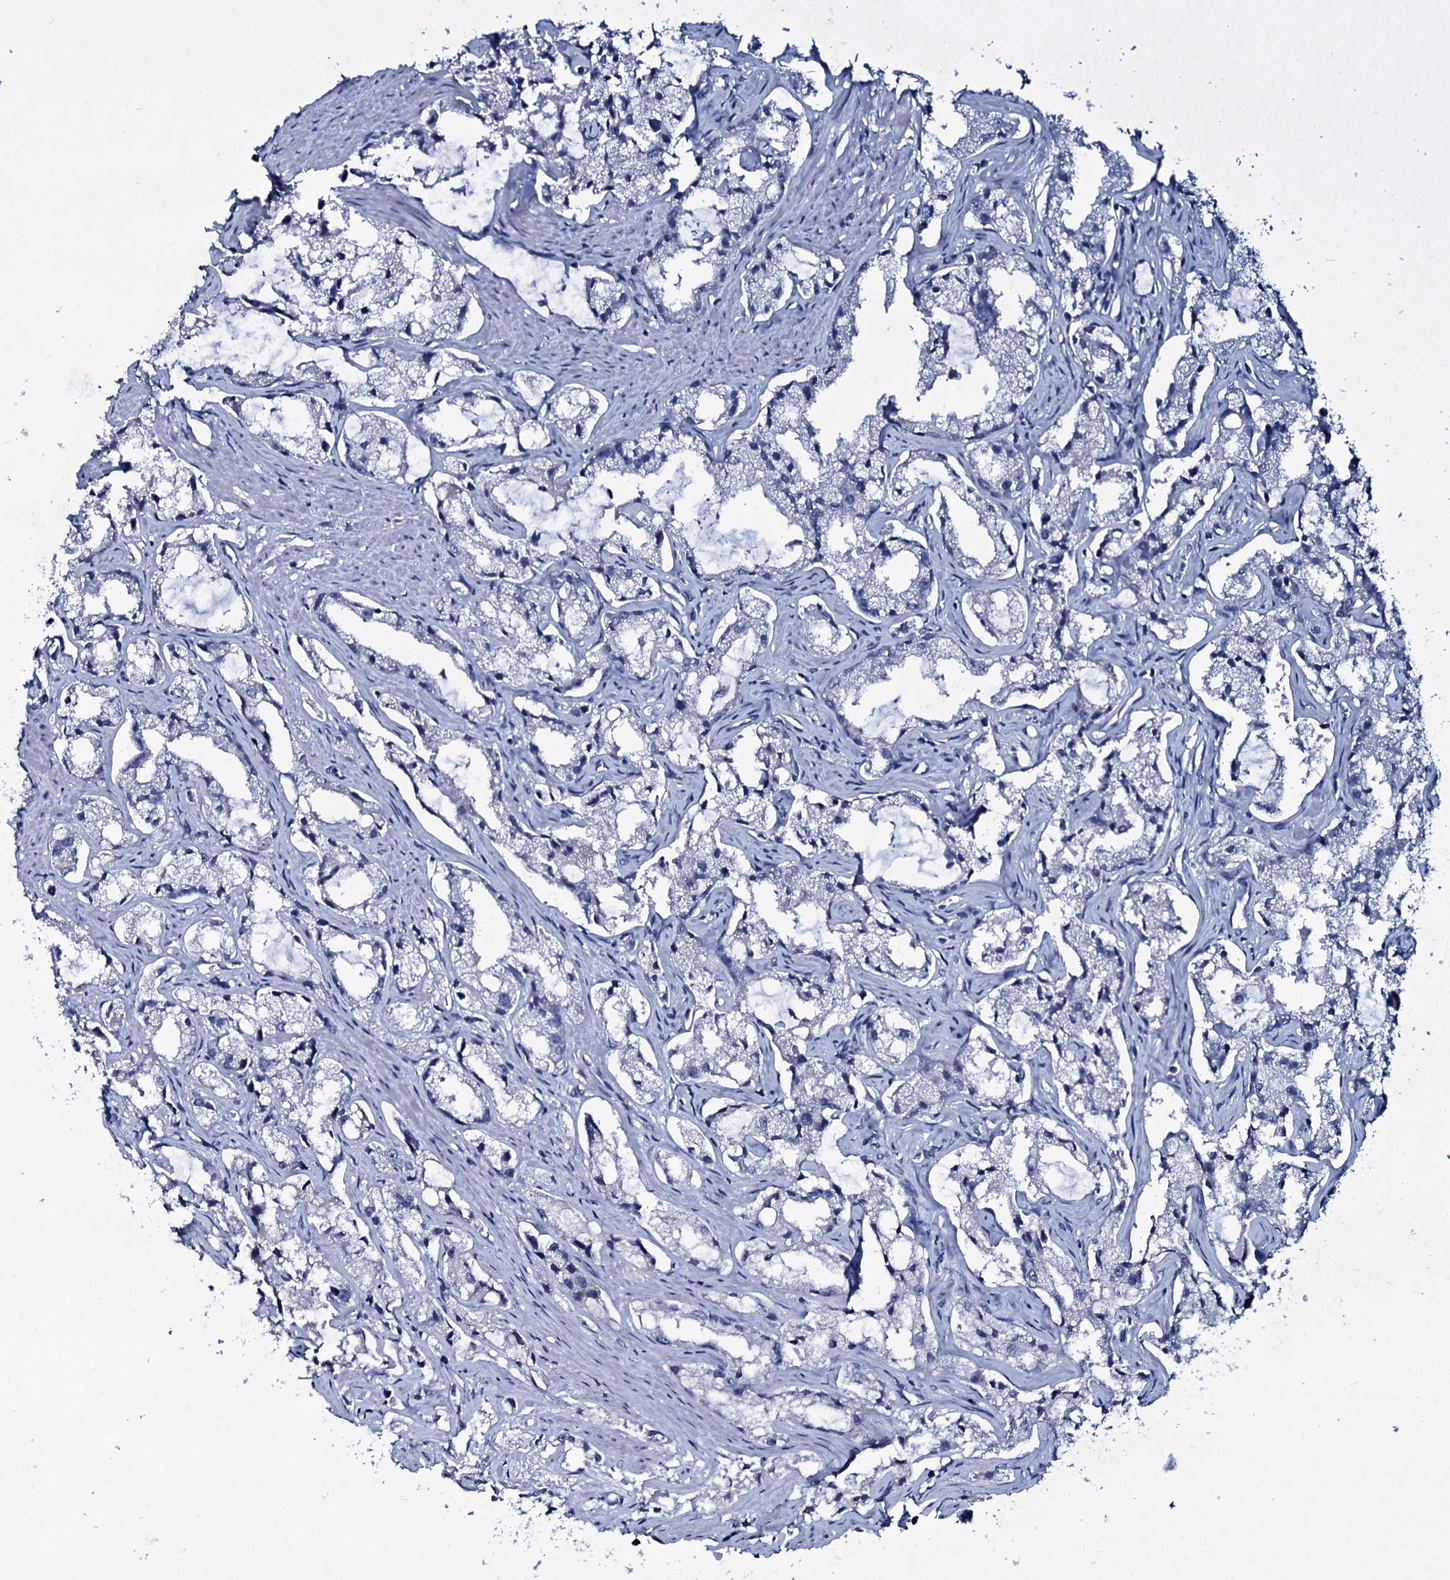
{"staining": {"intensity": "negative", "quantity": "none", "location": "none"}, "tissue": "prostate cancer", "cell_type": "Tumor cells", "image_type": "cancer", "snomed": [{"axis": "morphology", "description": "Adenocarcinoma, High grade"}, {"axis": "topography", "description": "Prostate"}], "caption": "DAB (3,3'-diaminobenzidine) immunohistochemical staining of human prostate high-grade adenocarcinoma exhibits no significant staining in tumor cells.", "gene": "TPGS2", "patient": {"sex": "male", "age": 66}}